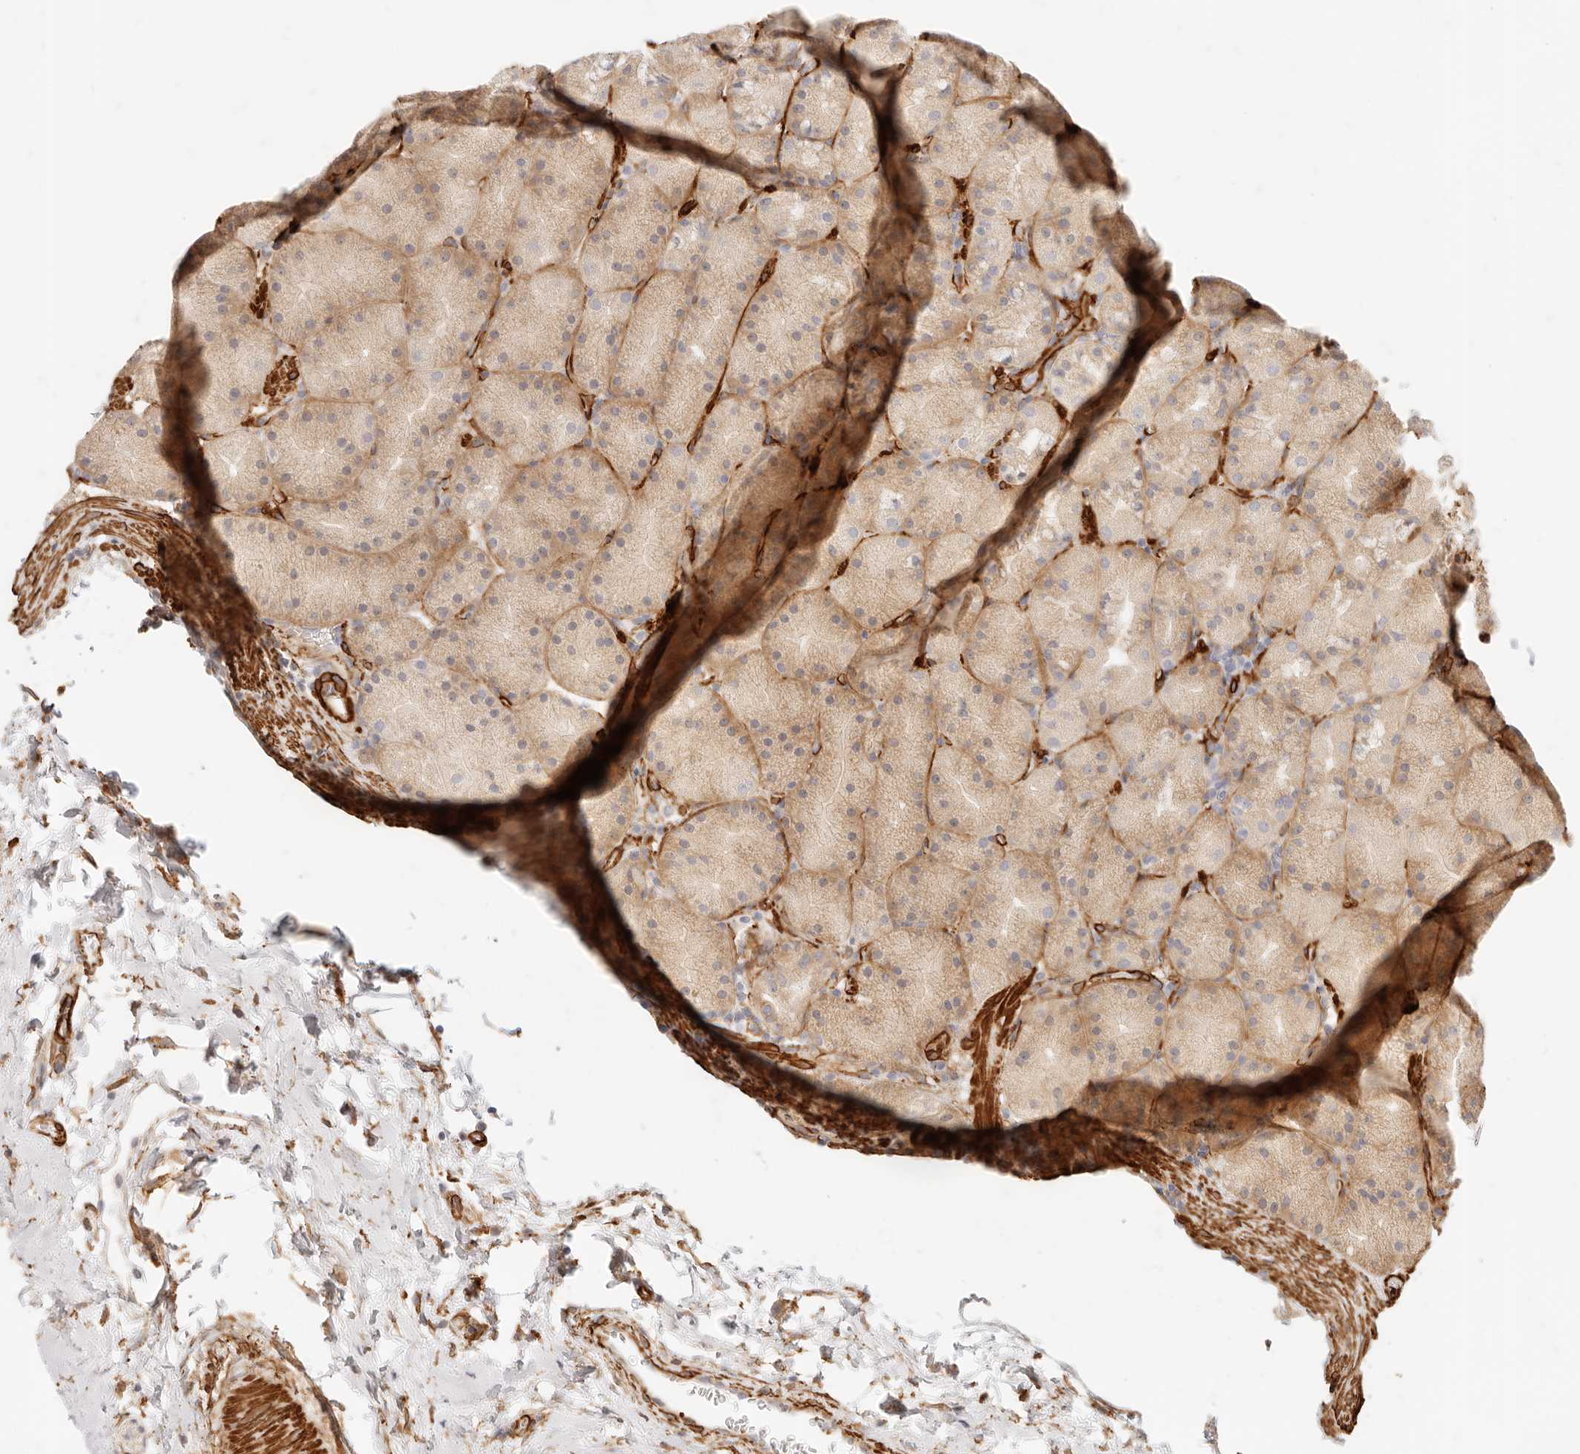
{"staining": {"intensity": "weak", "quantity": "25%-75%", "location": "cytoplasmic/membranous"}, "tissue": "stomach", "cell_type": "Glandular cells", "image_type": "normal", "snomed": [{"axis": "morphology", "description": "Normal tissue, NOS"}, {"axis": "topography", "description": "Stomach, upper"}, {"axis": "topography", "description": "Stomach"}], "caption": "Human stomach stained for a protein (brown) exhibits weak cytoplasmic/membranous positive positivity in about 25%-75% of glandular cells.", "gene": "TMTC2", "patient": {"sex": "male", "age": 48}}